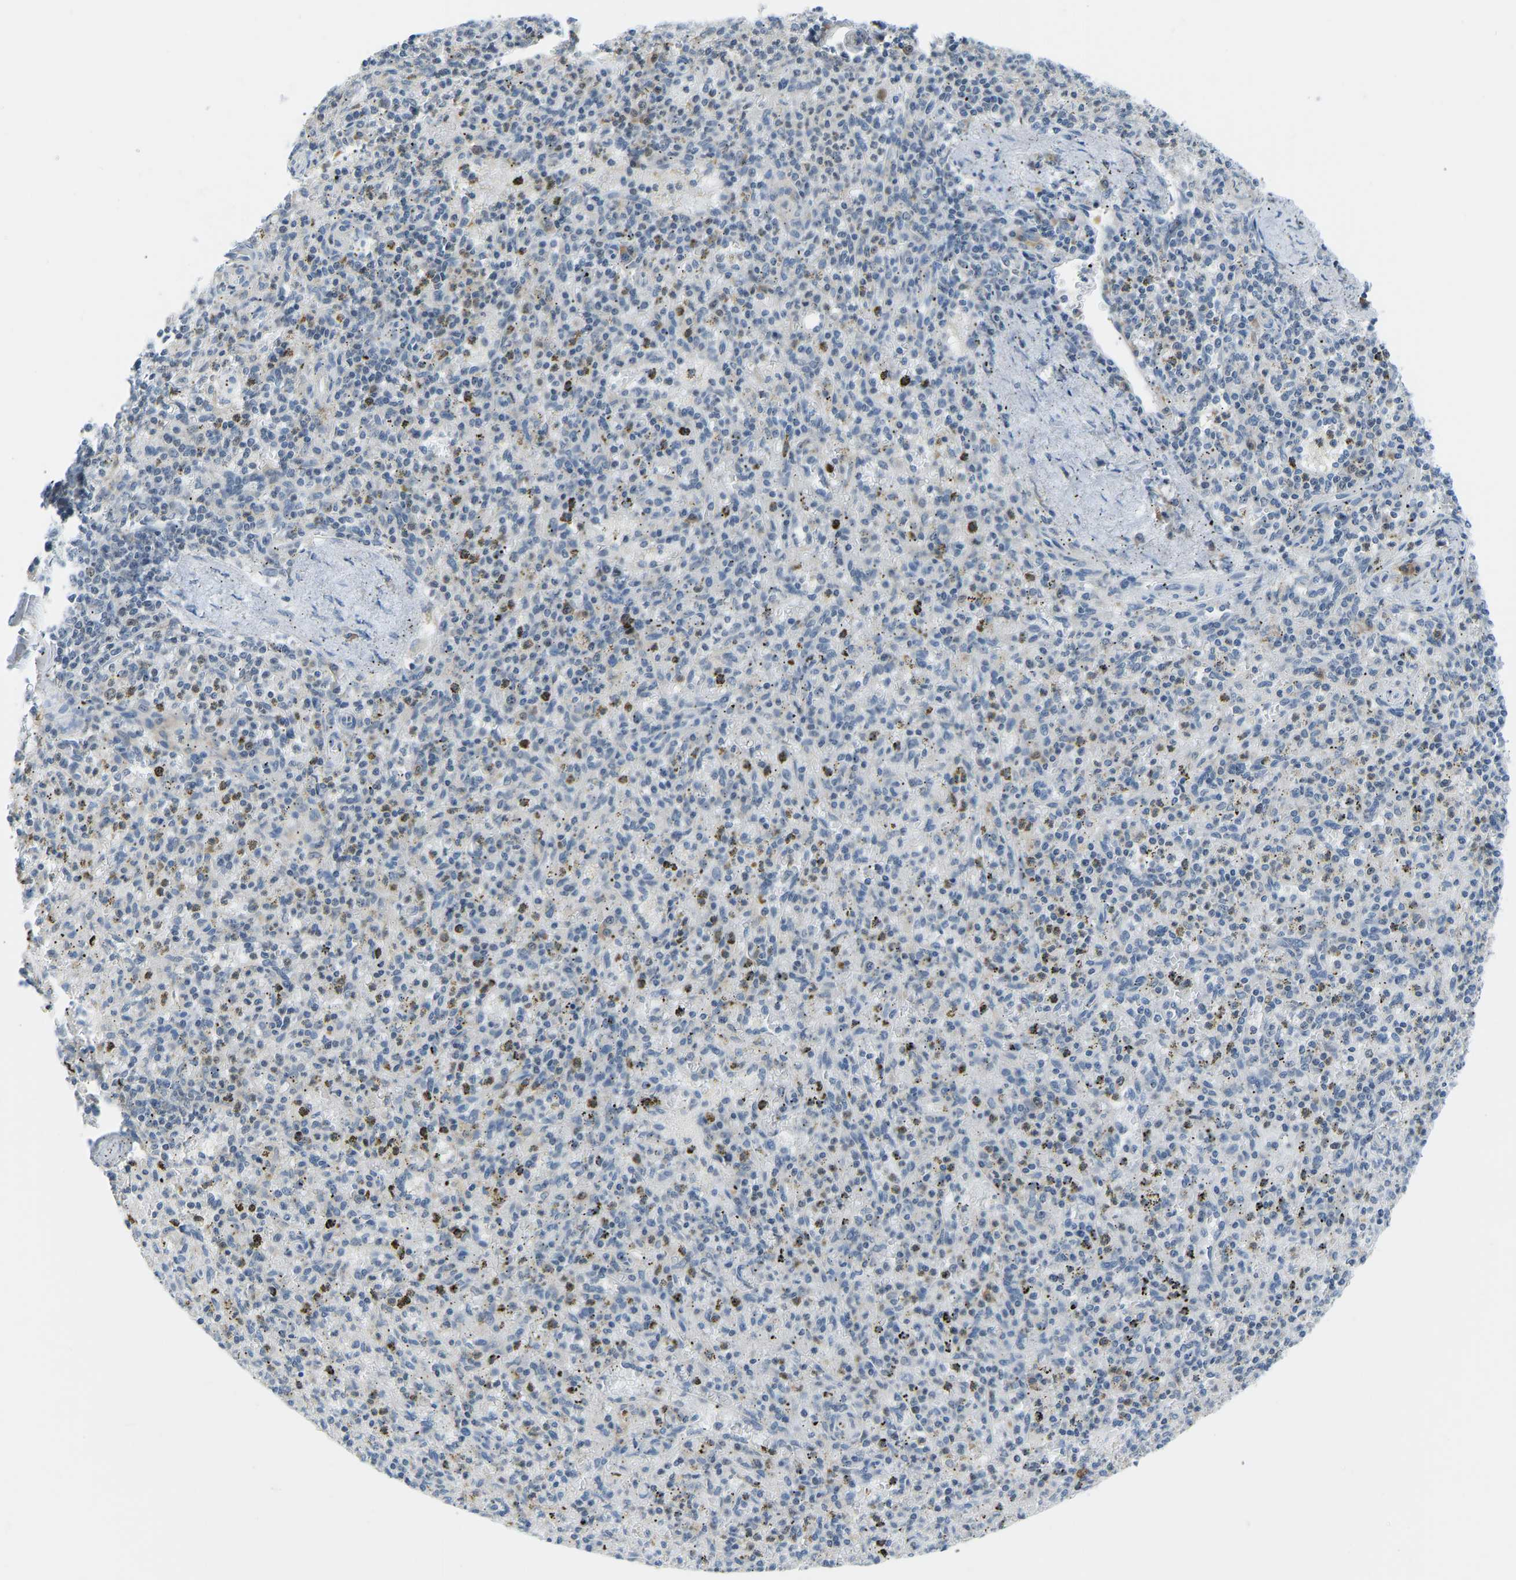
{"staining": {"intensity": "negative", "quantity": "none", "location": "none"}, "tissue": "spleen", "cell_type": "Cells in red pulp", "image_type": "normal", "snomed": [{"axis": "morphology", "description": "Normal tissue, NOS"}, {"axis": "topography", "description": "Spleen"}], "caption": "This histopathology image is of unremarkable spleen stained with immunohistochemistry to label a protein in brown with the nuclei are counter-stained blue. There is no positivity in cells in red pulp. (DAB (3,3'-diaminobenzidine) immunohistochemistry (IHC) visualized using brightfield microscopy, high magnification).", "gene": "VRK1", "patient": {"sex": "male", "age": 72}}